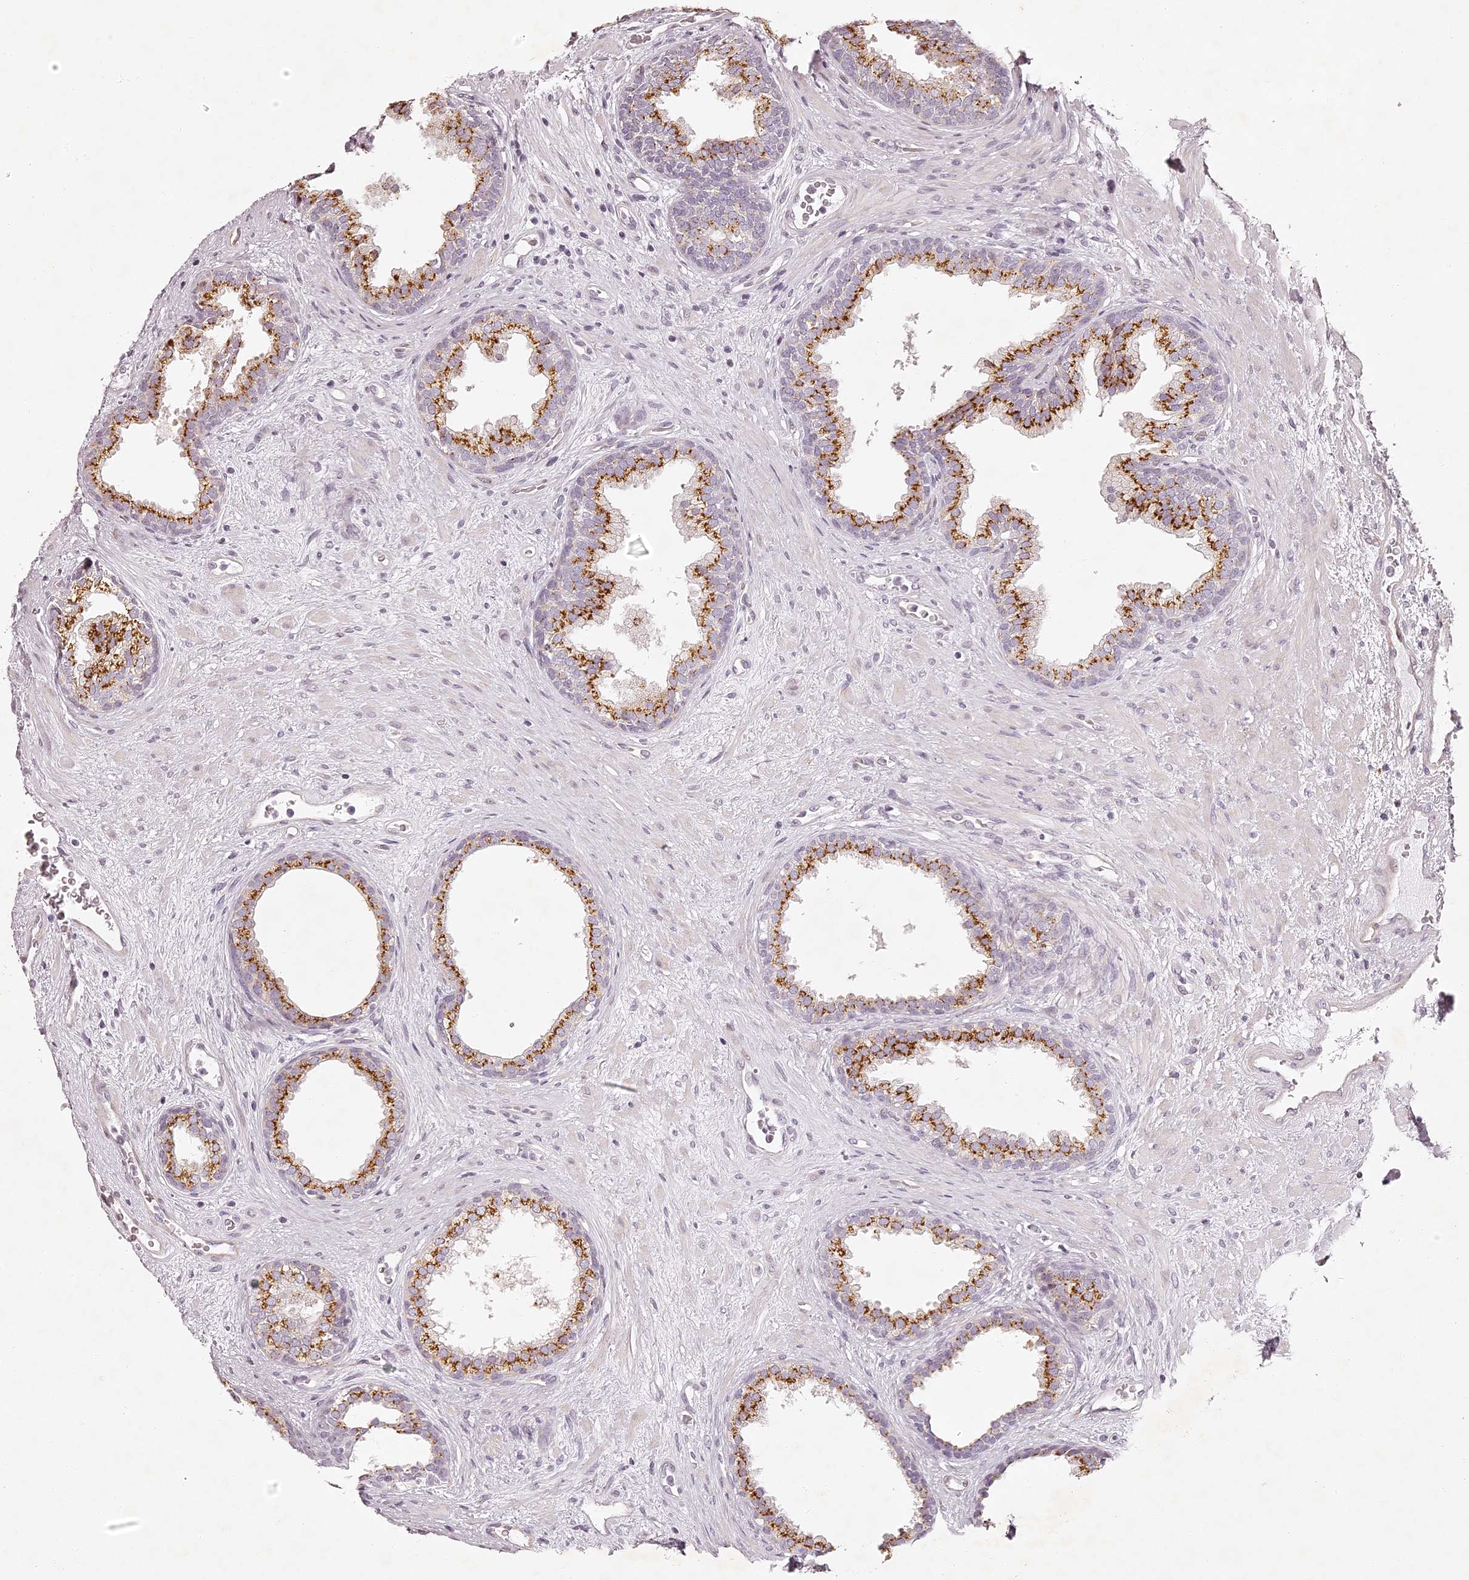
{"staining": {"intensity": "strong", "quantity": ">75%", "location": "cytoplasmic/membranous"}, "tissue": "prostate", "cell_type": "Glandular cells", "image_type": "normal", "snomed": [{"axis": "morphology", "description": "Normal tissue, NOS"}, {"axis": "topography", "description": "Prostate"}], "caption": "A brown stain highlights strong cytoplasmic/membranous expression of a protein in glandular cells of unremarkable human prostate.", "gene": "ELAPOR1", "patient": {"sex": "male", "age": 76}}